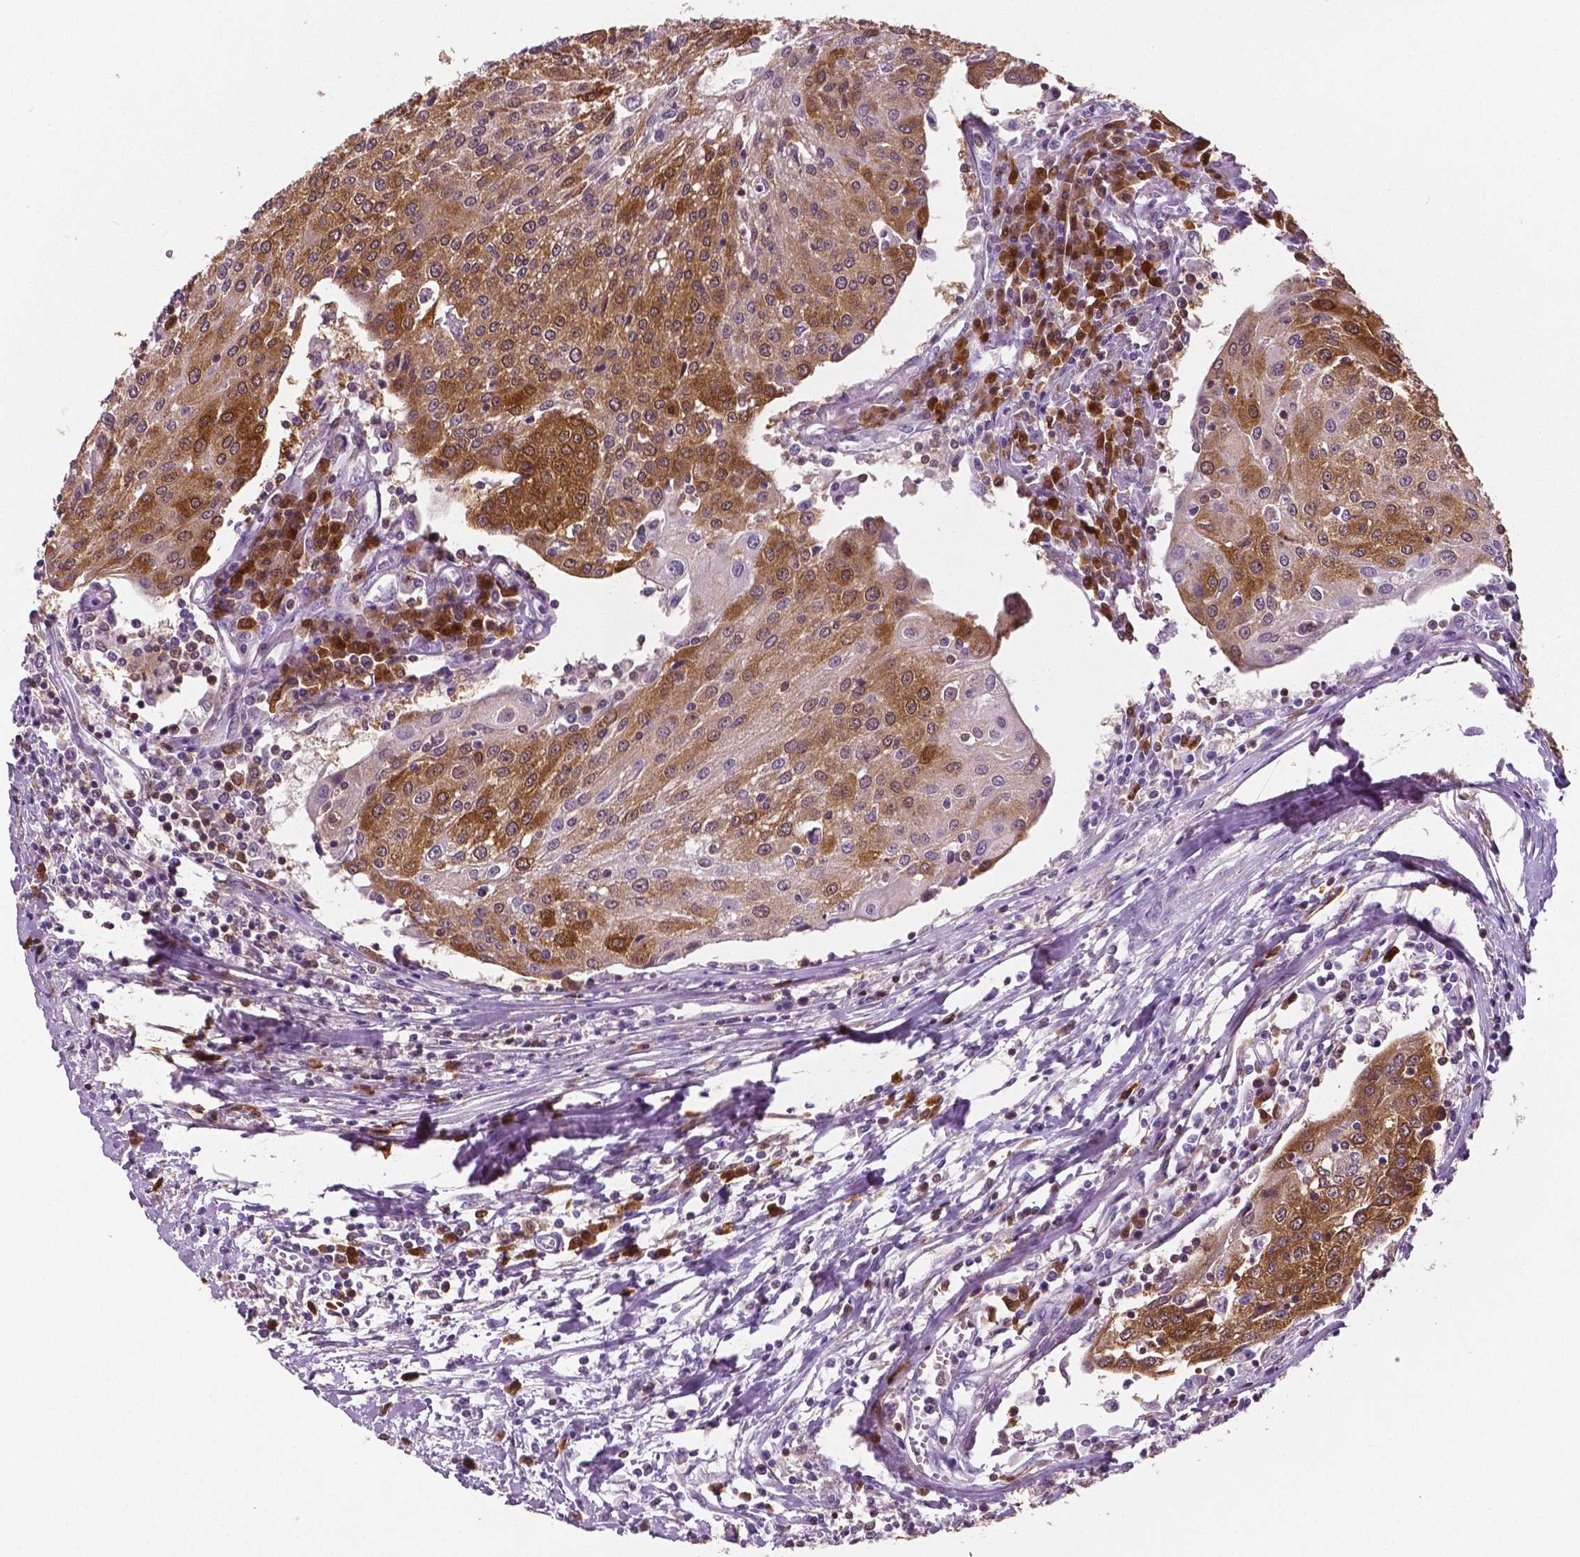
{"staining": {"intensity": "moderate", "quantity": ">75%", "location": "cytoplasmic/membranous"}, "tissue": "urothelial cancer", "cell_type": "Tumor cells", "image_type": "cancer", "snomed": [{"axis": "morphology", "description": "Urothelial carcinoma, High grade"}, {"axis": "topography", "description": "Urinary bladder"}], "caption": "This is an image of immunohistochemistry staining of urothelial cancer, which shows moderate expression in the cytoplasmic/membranous of tumor cells.", "gene": "PHGDH", "patient": {"sex": "female", "age": 85}}